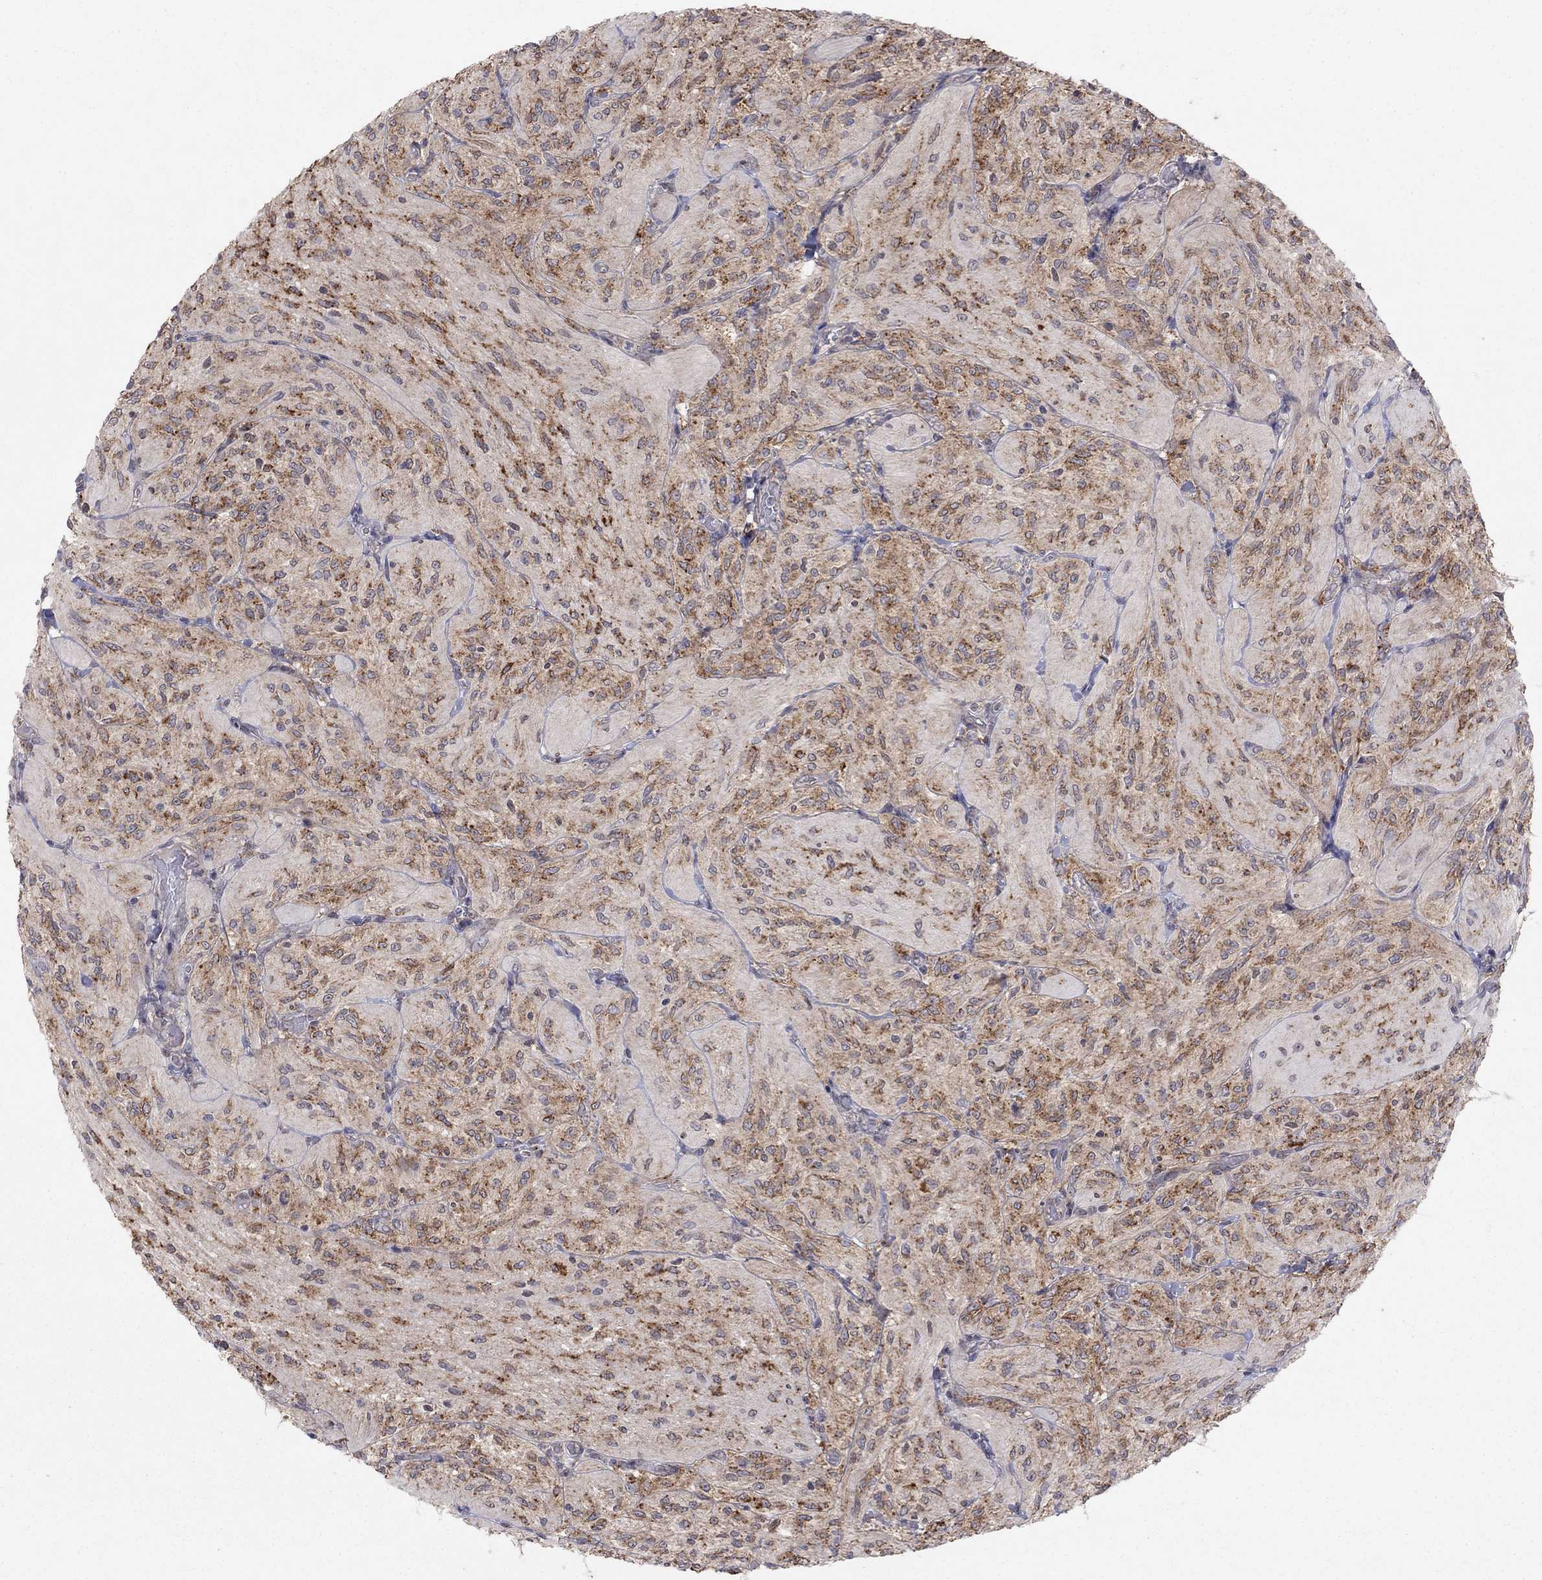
{"staining": {"intensity": "strong", "quantity": ">75%", "location": "cytoplasmic/membranous"}, "tissue": "glioma", "cell_type": "Tumor cells", "image_type": "cancer", "snomed": [{"axis": "morphology", "description": "Glioma, malignant, Low grade"}, {"axis": "topography", "description": "Brain"}], "caption": "The micrograph shows immunohistochemical staining of glioma. There is strong cytoplasmic/membranous positivity is identified in about >75% of tumor cells. The staining is performed using DAB brown chromogen to label protein expression. The nuclei are counter-stained blue using hematoxylin.", "gene": "CRACDL", "patient": {"sex": "male", "age": 3}}